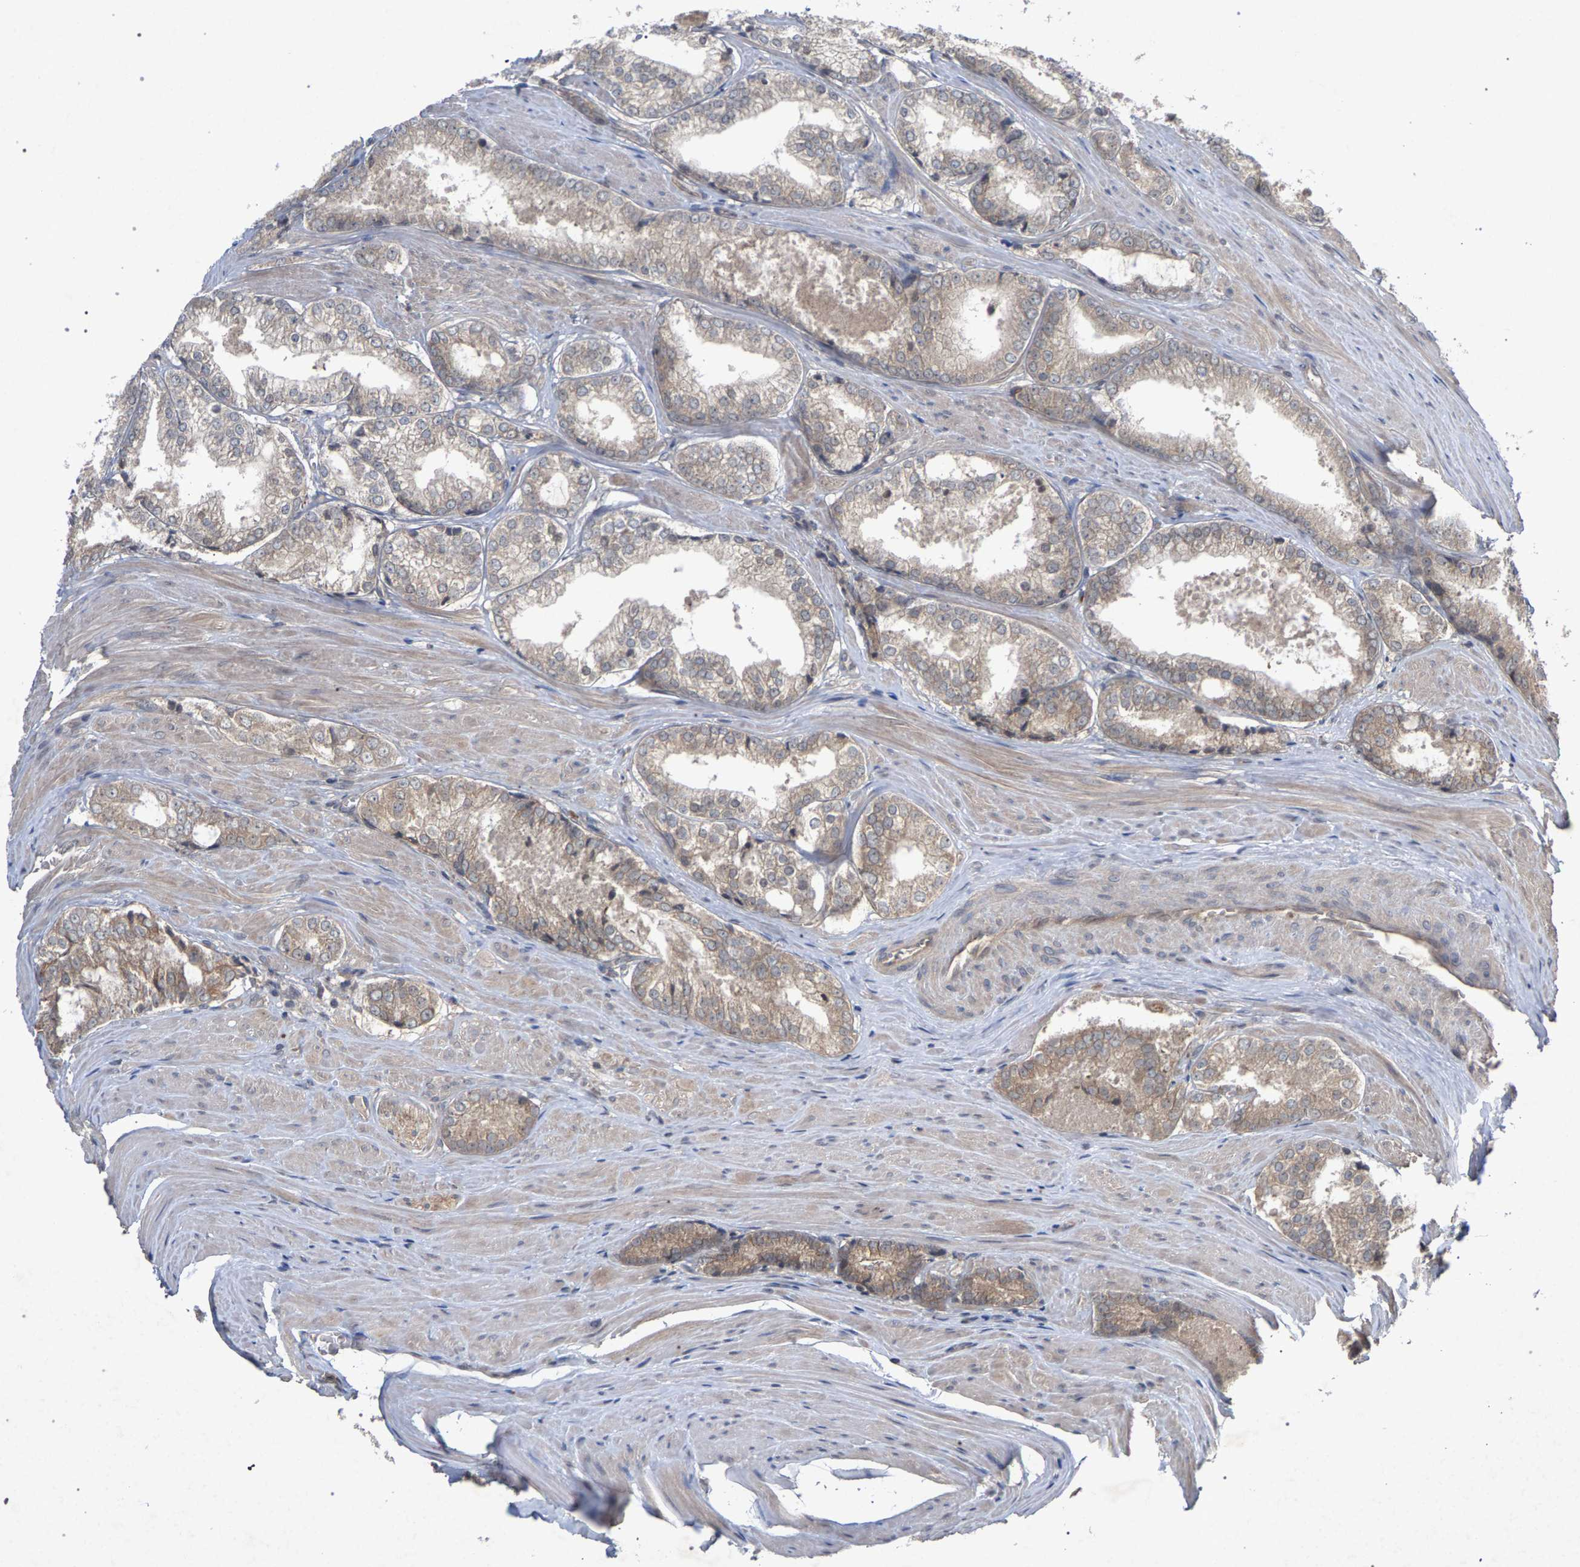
{"staining": {"intensity": "weak", "quantity": "25%-75%", "location": "cytoplasmic/membranous"}, "tissue": "prostate cancer", "cell_type": "Tumor cells", "image_type": "cancer", "snomed": [{"axis": "morphology", "description": "Adenocarcinoma, Low grade"}, {"axis": "topography", "description": "Prostate"}], "caption": "Brown immunohistochemical staining in prostate adenocarcinoma (low-grade) demonstrates weak cytoplasmic/membranous expression in approximately 25%-75% of tumor cells. (DAB IHC, brown staining for protein, blue staining for nuclei).", "gene": "SLC4A4", "patient": {"sex": "male", "age": 64}}